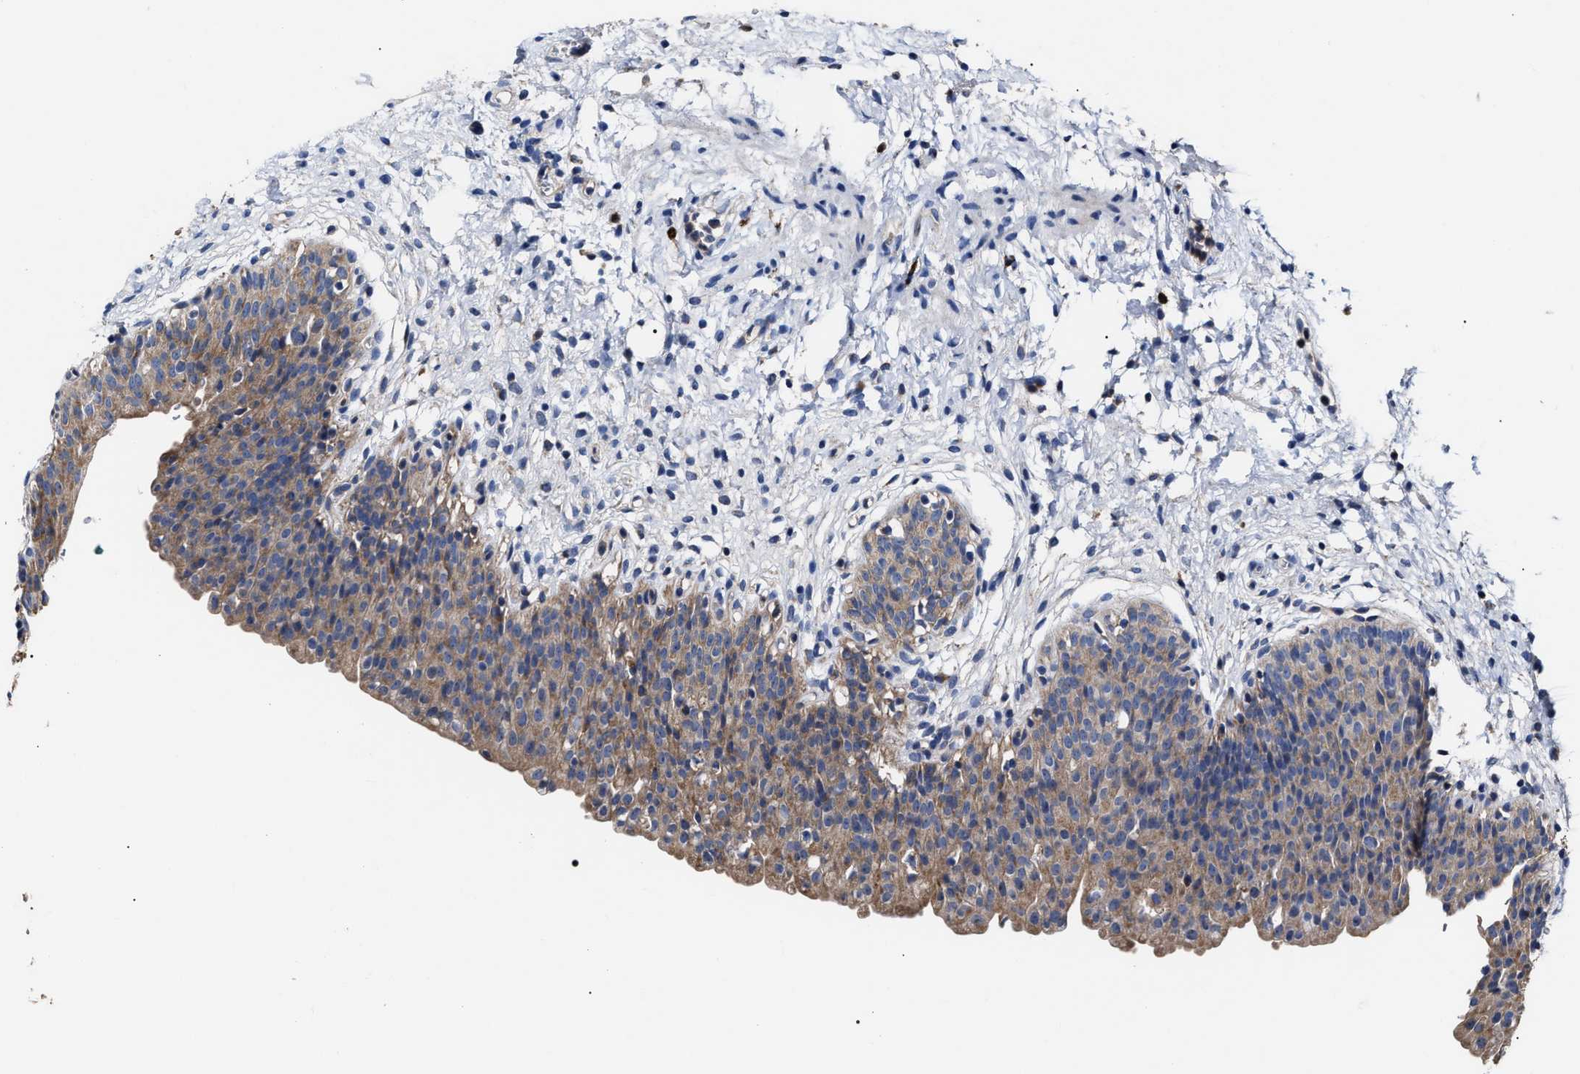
{"staining": {"intensity": "moderate", "quantity": ">75%", "location": "cytoplasmic/membranous"}, "tissue": "urinary bladder", "cell_type": "Urothelial cells", "image_type": "normal", "snomed": [{"axis": "morphology", "description": "Normal tissue, NOS"}, {"axis": "topography", "description": "Urinary bladder"}], "caption": "This histopathology image exhibits immunohistochemistry staining of normal urinary bladder, with medium moderate cytoplasmic/membranous expression in approximately >75% of urothelial cells.", "gene": "MACC1", "patient": {"sex": "male", "age": 37}}